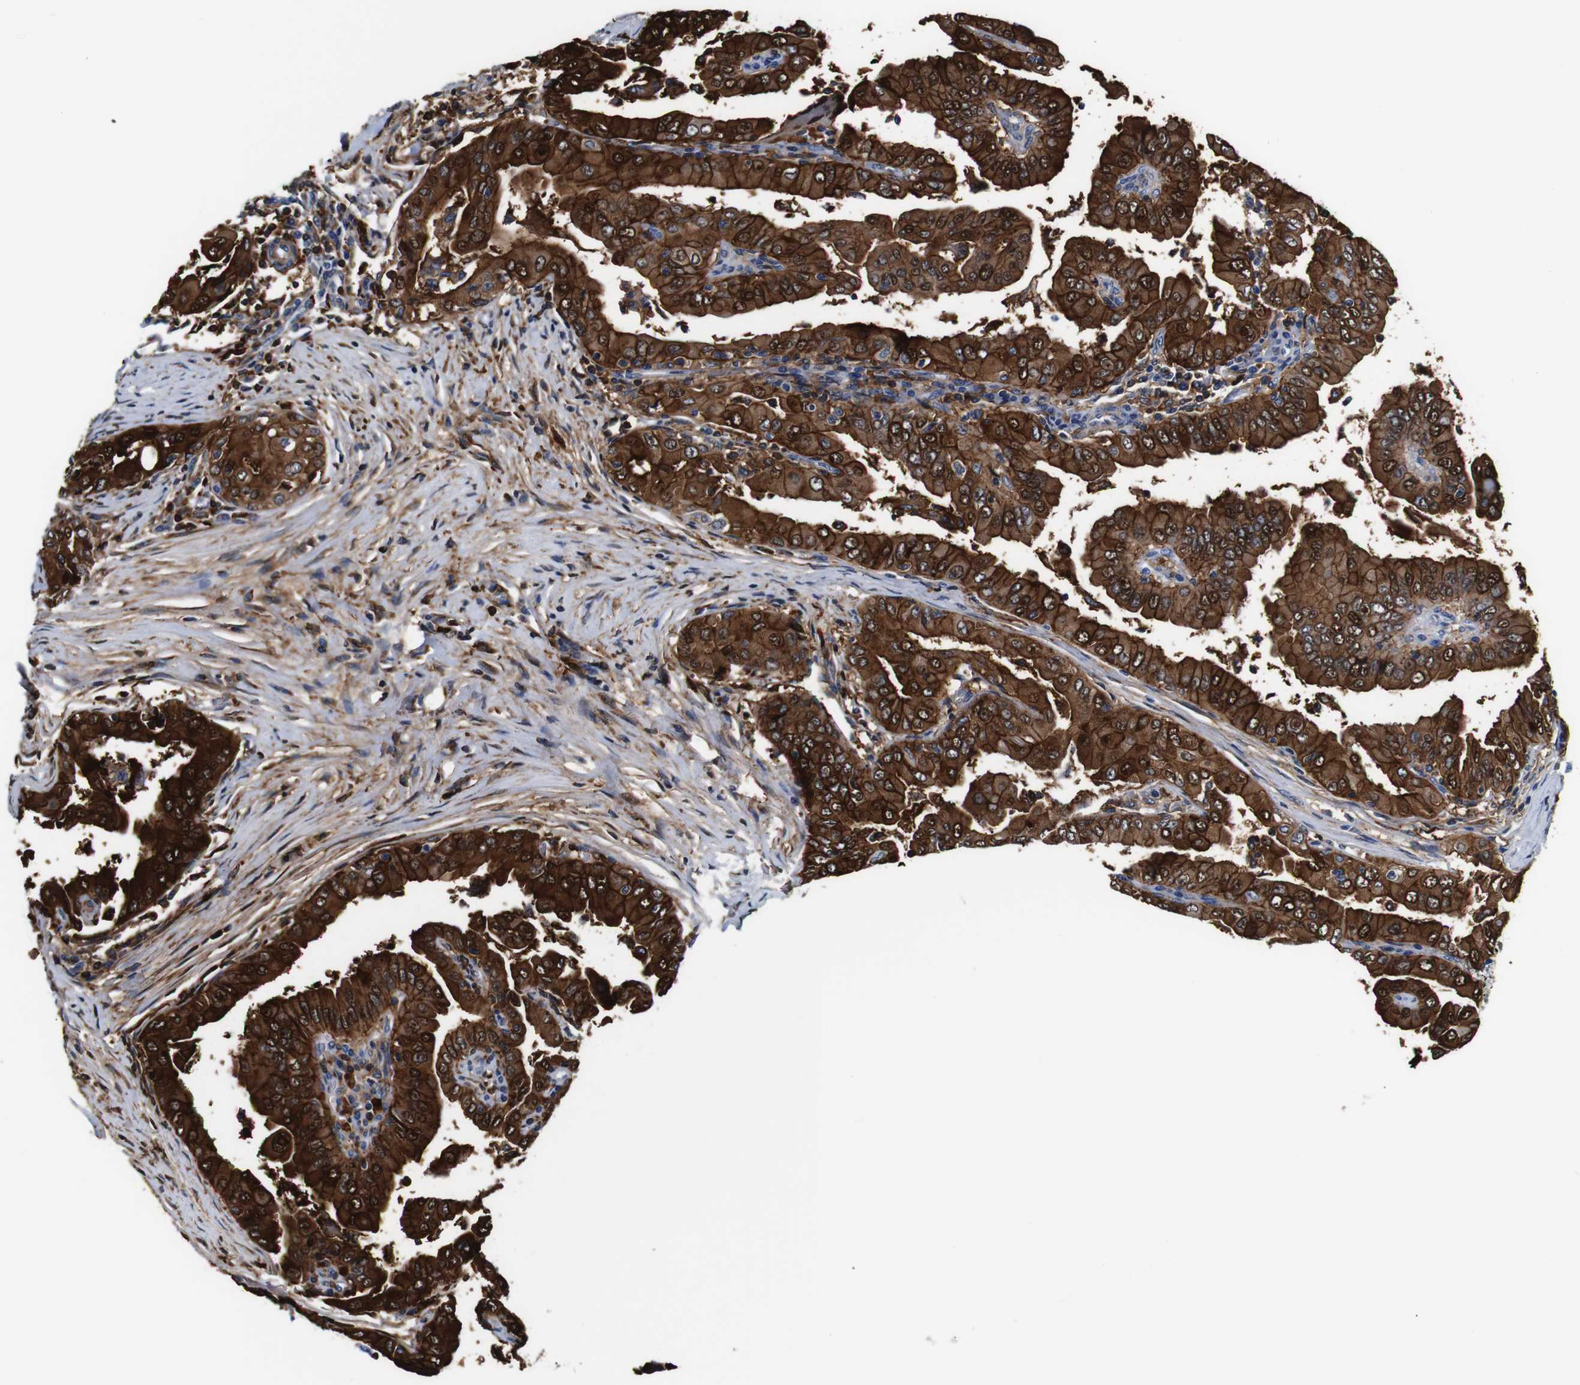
{"staining": {"intensity": "strong", "quantity": ">75%", "location": "cytoplasmic/membranous"}, "tissue": "thyroid cancer", "cell_type": "Tumor cells", "image_type": "cancer", "snomed": [{"axis": "morphology", "description": "Papillary adenocarcinoma, NOS"}, {"axis": "topography", "description": "Thyroid gland"}], "caption": "Approximately >75% of tumor cells in human thyroid cancer (papillary adenocarcinoma) reveal strong cytoplasmic/membranous protein positivity as visualized by brown immunohistochemical staining.", "gene": "ANXA1", "patient": {"sex": "male", "age": 33}}